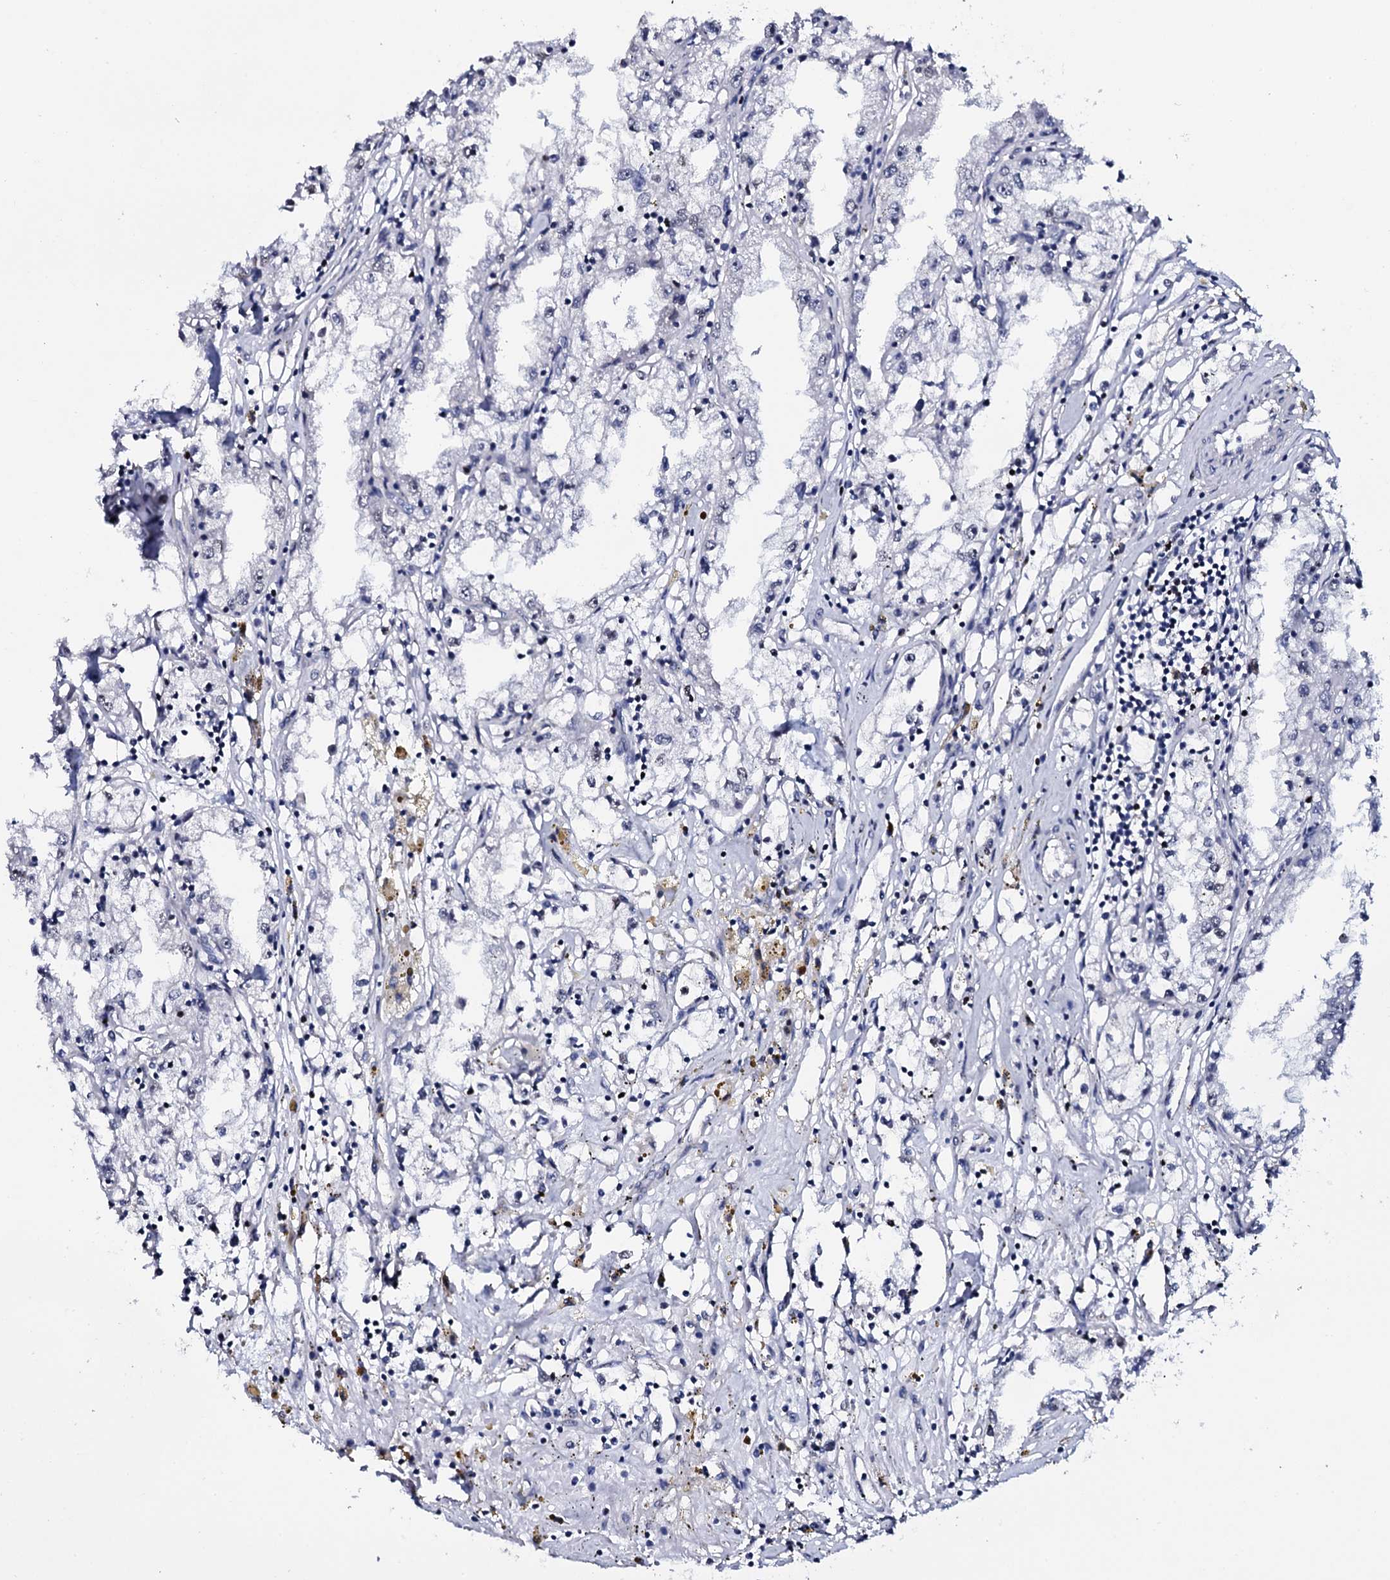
{"staining": {"intensity": "negative", "quantity": "none", "location": "none"}, "tissue": "renal cancer", "cell_type": "Tumor cells", "image_type": "cancer", "snomed": [{"axis": "morphology", "description": "Adenocarcinoma, NOS"}, {"axis": "topography", "description": "Kidney"}], "caption": "Immunohistochemical staining of adenocarcinoma (renal) exhibits no significant positivity in tumor cells.", "gene": "NPM2", "patient": {"sex": "male", "age": 56}}